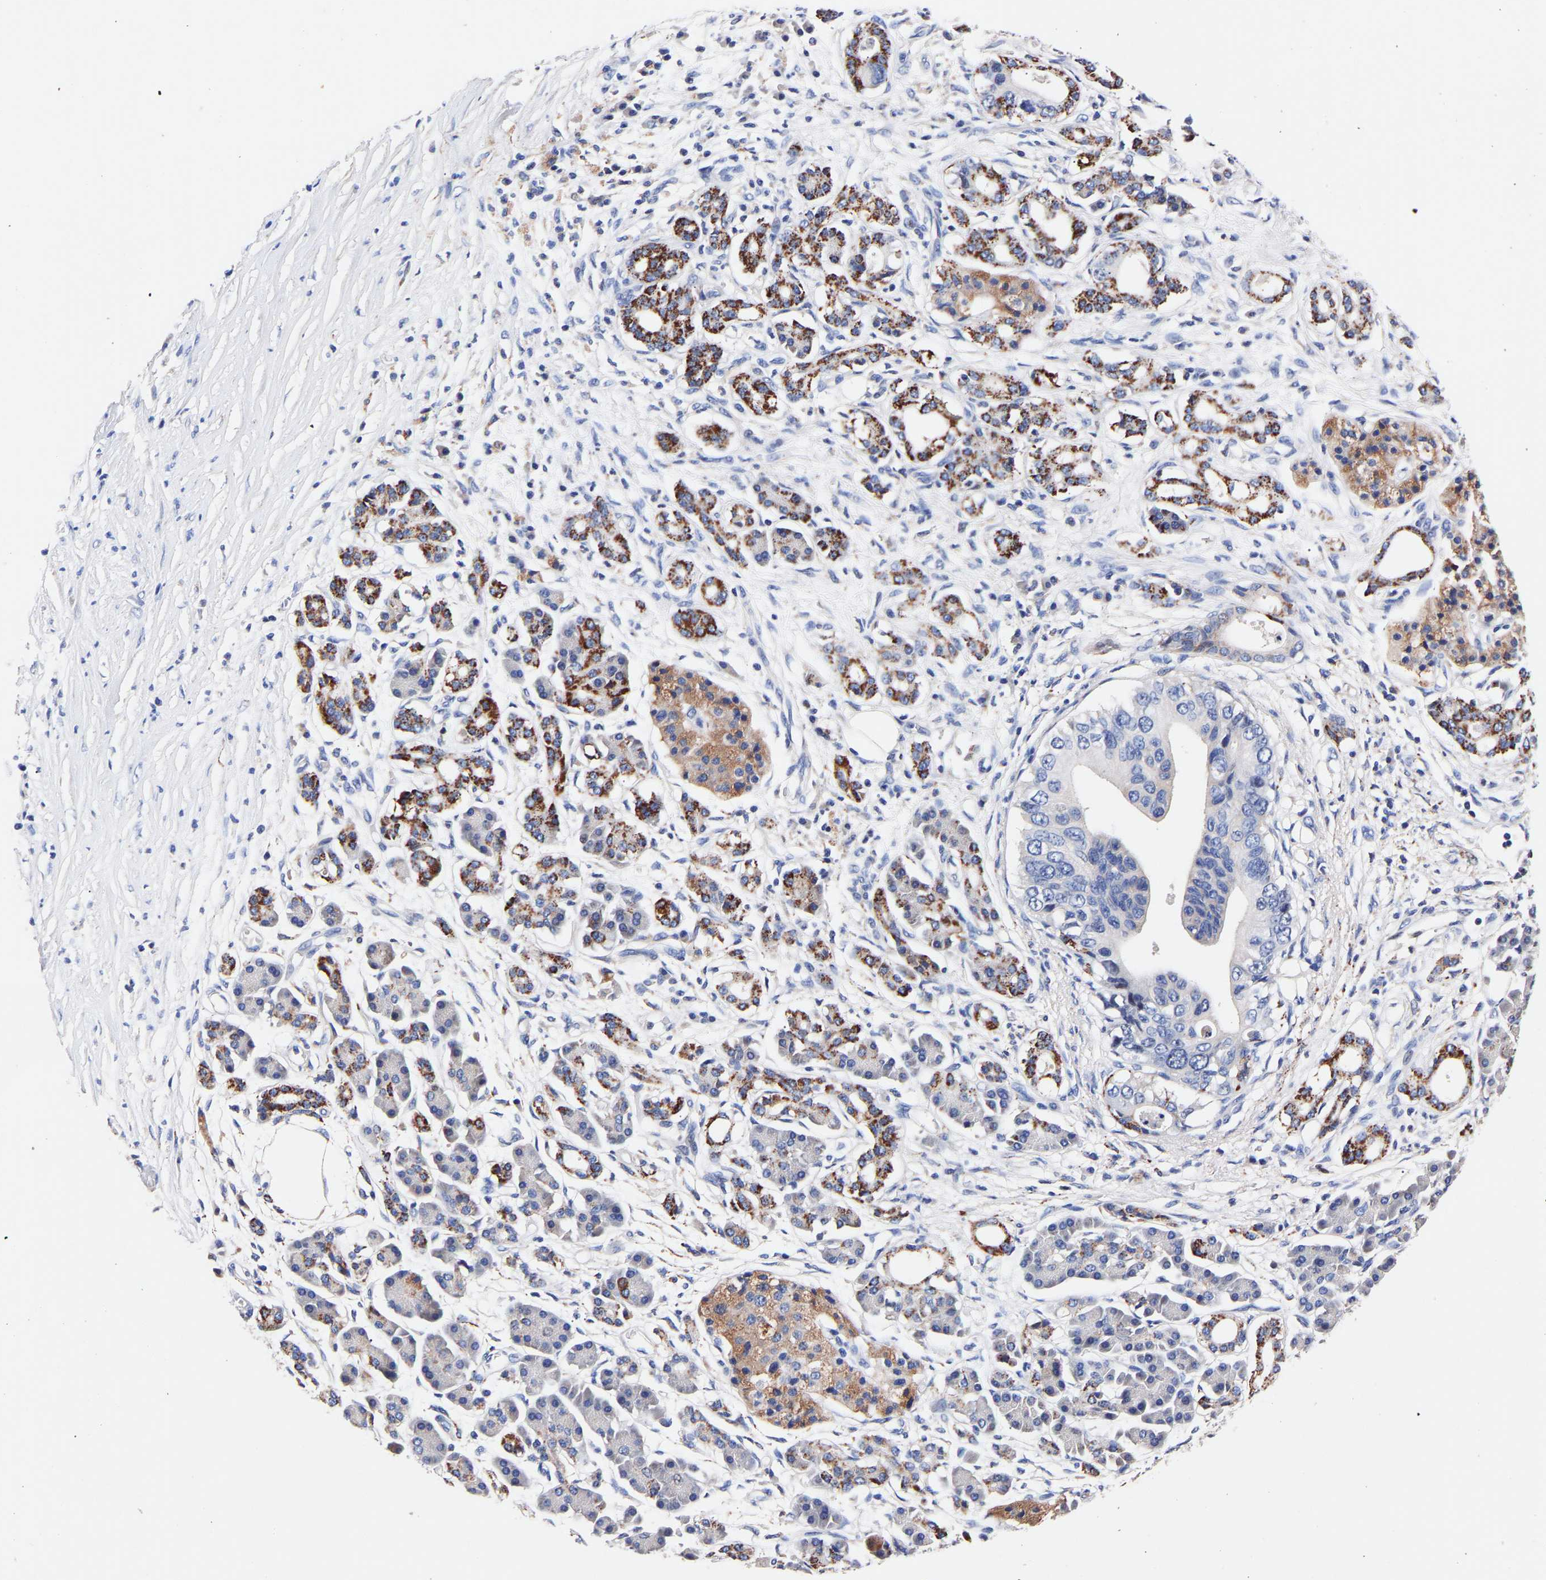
{"staining": {"intensity": "negative", "quantity": "none", "location": "none"}, "tissue": "pancreatic cancer", "cell_type": "Tumor cells", "image_type": "cancer", "snomed": [{"axis": "morphology", "description": "Adenocarcinoma, NOS"}, {"axis": "topography", "description": "Pancreas"}], "caption": "The micrograph demonstrates no staining of tumor cells in pancreatic cancer (adenocarcinoma).", "gene": "SEM1", "patient": {"sex": "male", "age": 77}}